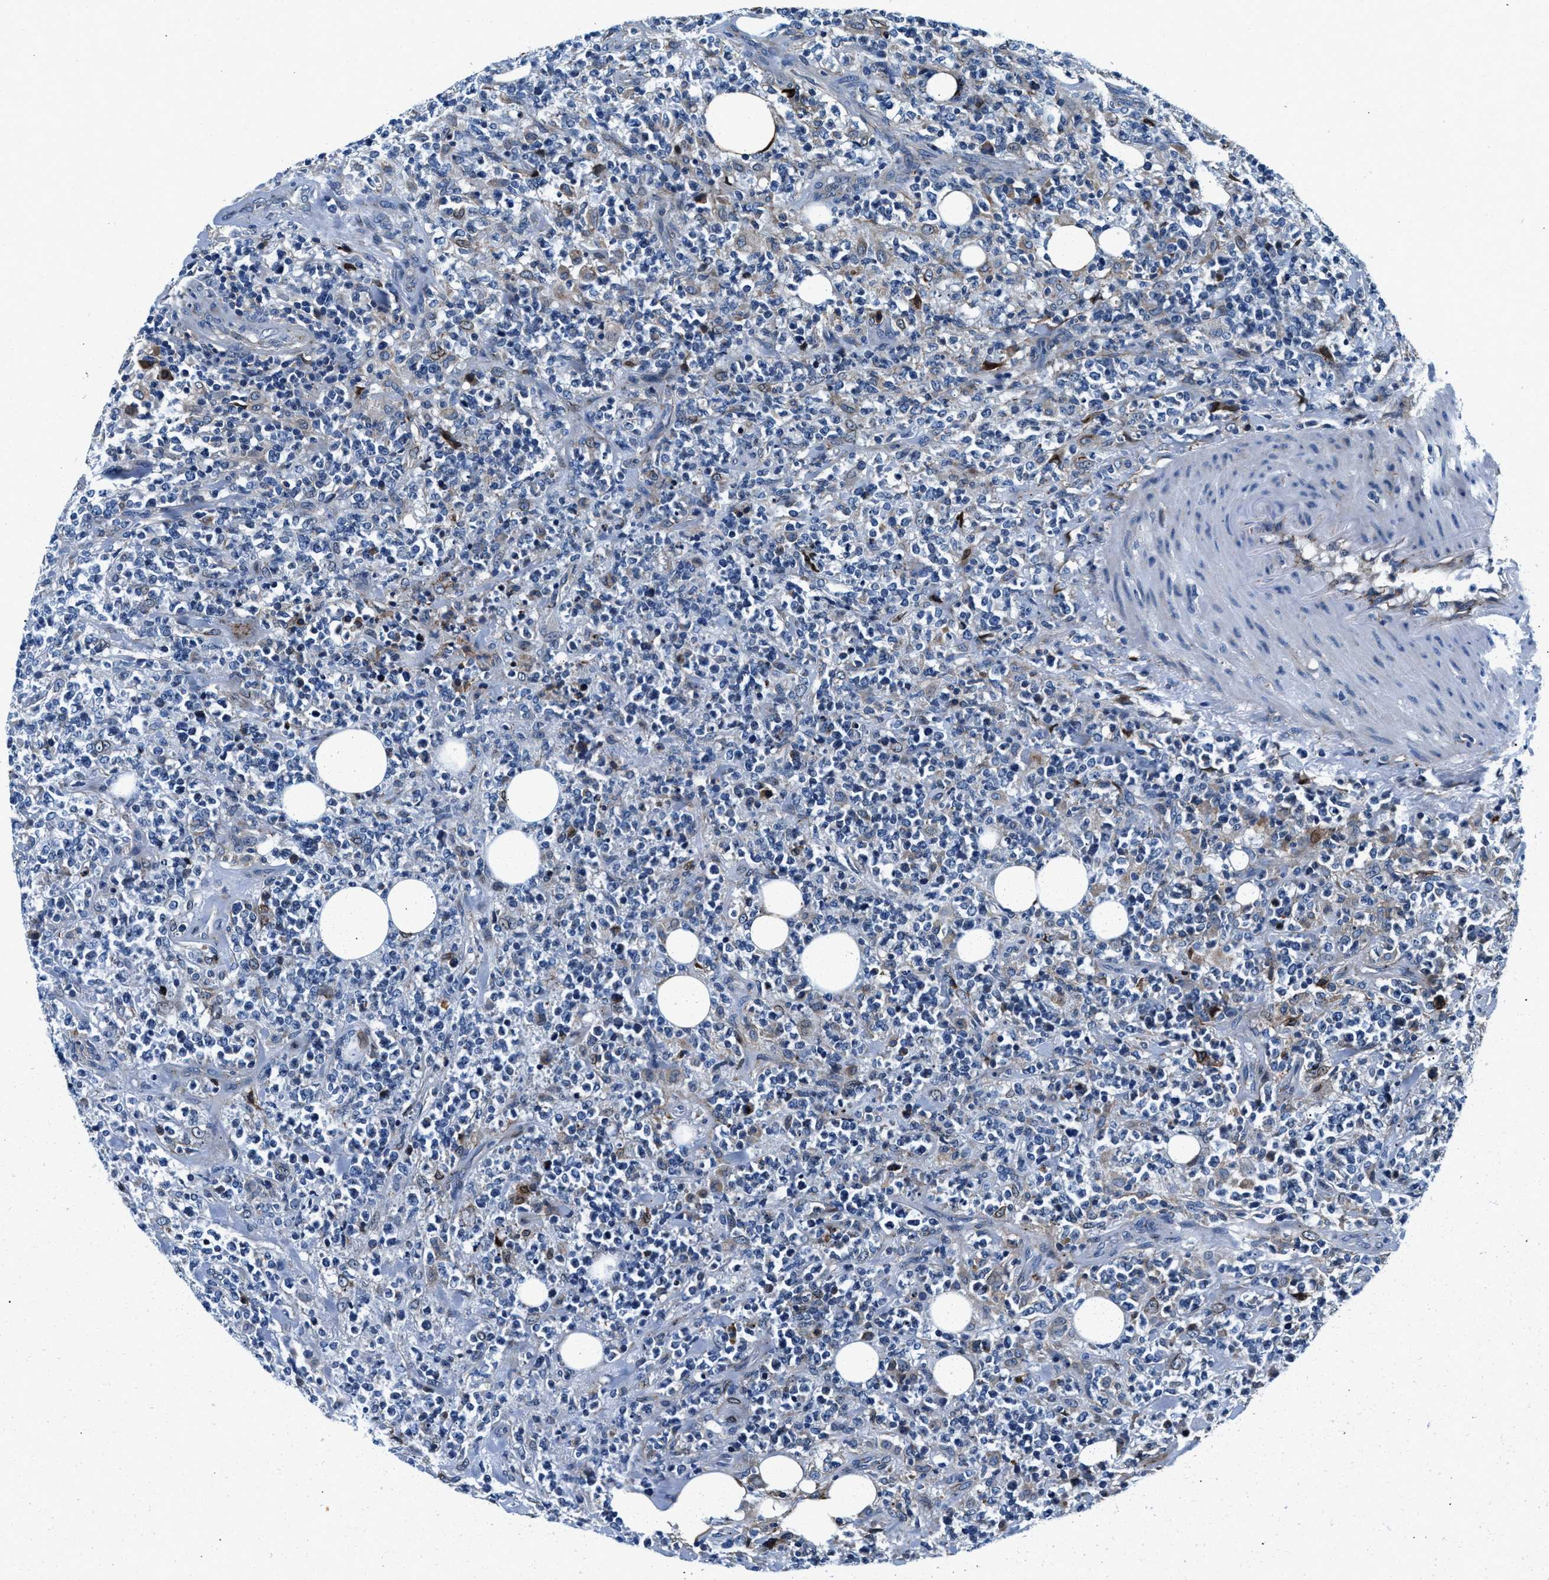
{"staining": {"intensity": "negative", "quantity": "none", "location": "none"}, "tissue": "lymphoma", "cell_type": "Tumor cells", "image_type": "cancer", "snomed": [{"axis": "morphology", "description": "Malignant lymphoma, non-Hodgkin's type, High grade"}, {"axis": "topography", "description": "Soft tissue"}], "caption": "A high-resolution photomicrograph shows immunohistochemistry staining of high-grade malignant lymphoma, non-Hodgkin's type, which shows no significant positivity in tumor cells.", "gene": "SLFN11", "patient": {"sex": "male", "age": 18}}